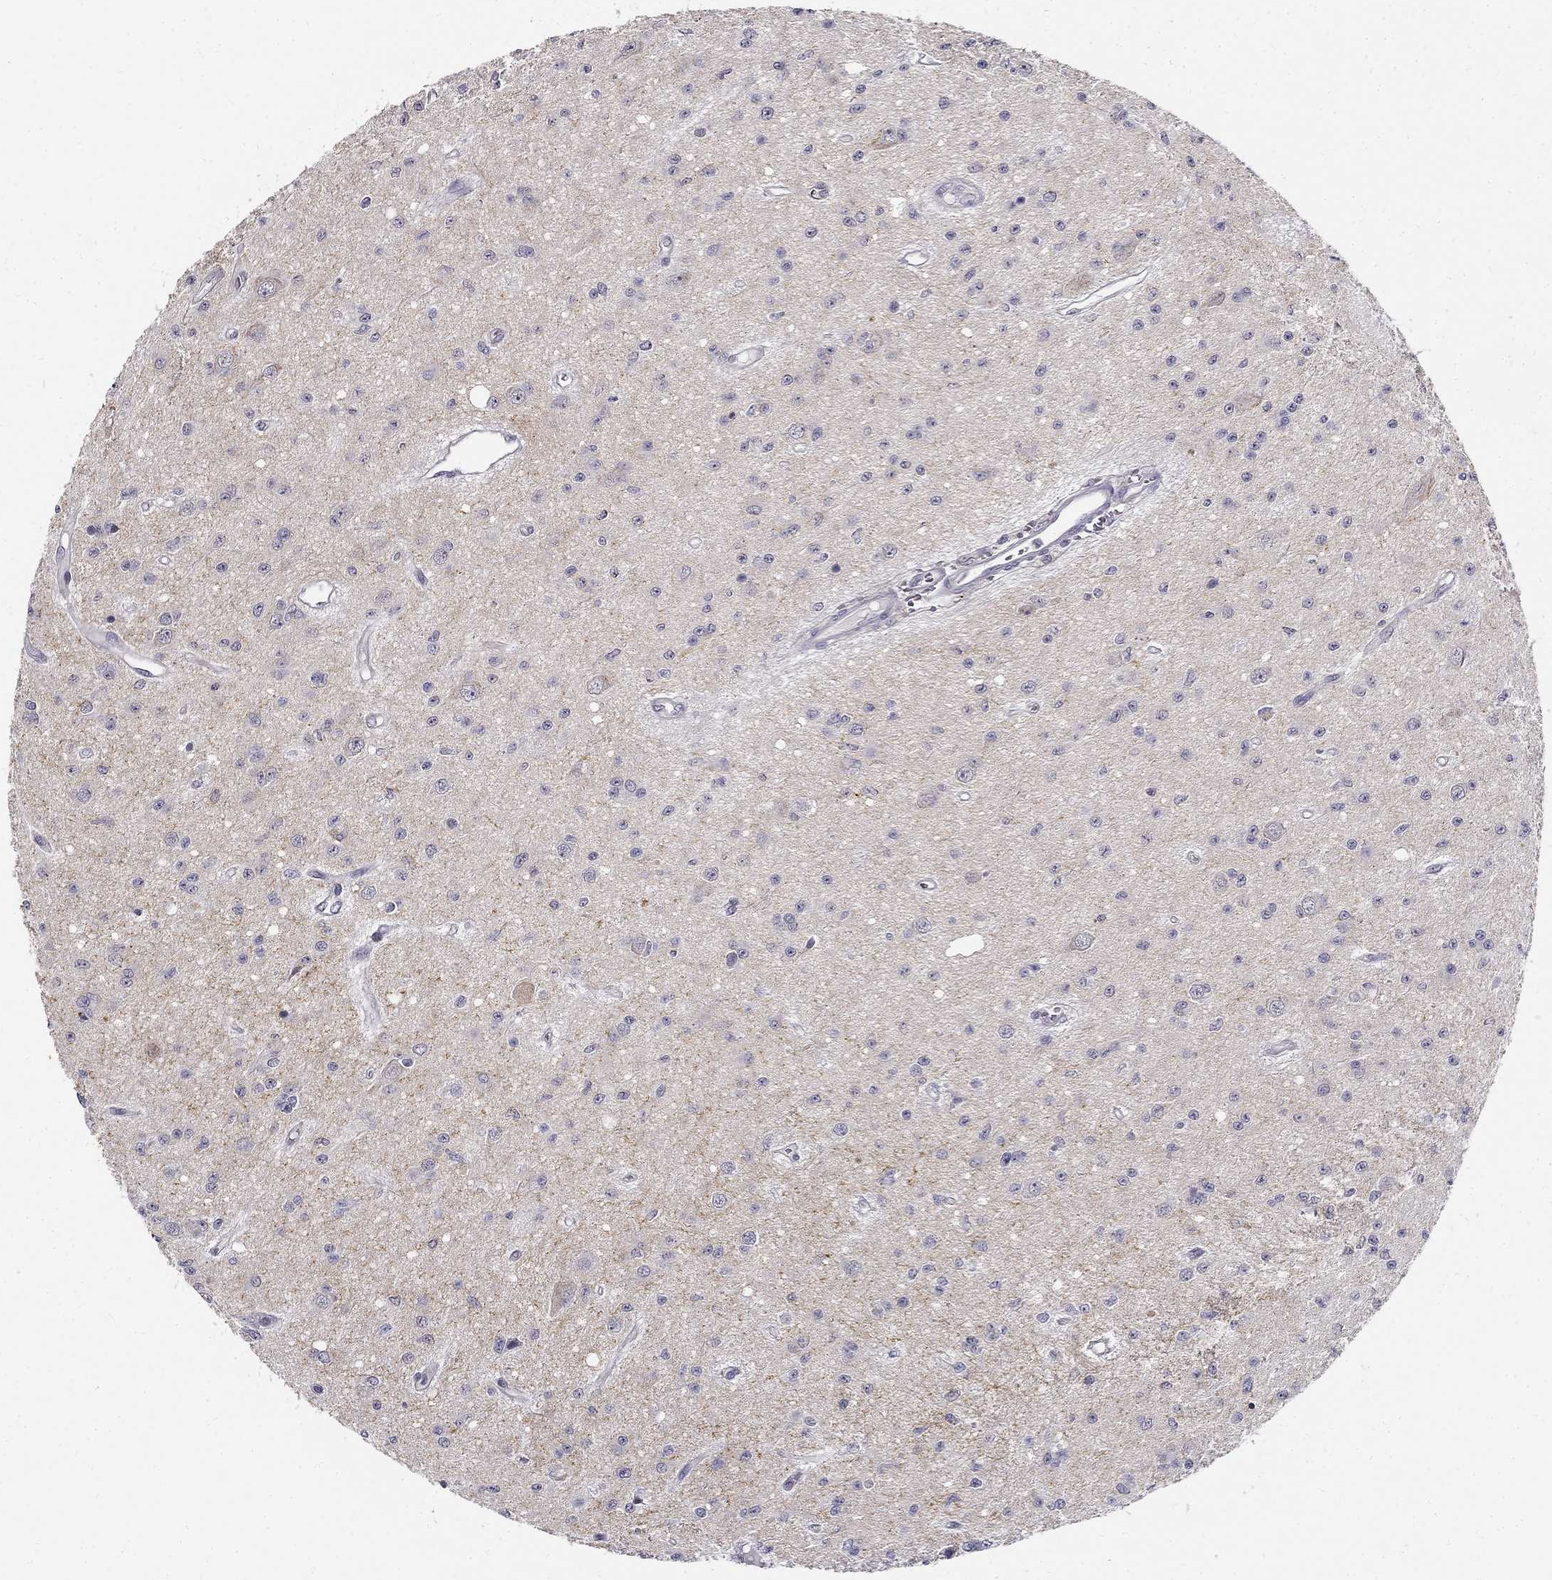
{"staining": {"intensity": "negative", "quantity": "none", "location": "none"}, "tissue": "glioma", "cell_type": "Tumor cells", "image_type": "cancer", "snomed": [{"axis": "morphology", "description": "Glioma, malignant, Low grade"}, {"axis": "topography", "description": "Brain"}], "caption": "A photomicrograph of glioma stained for a protein reveals no brown staining in tumor cells. (DAB immunohistochemistry with hematoxylin counter stain).", "gene": "CNR1", "patient": {"sex": "female", "age": 45}}